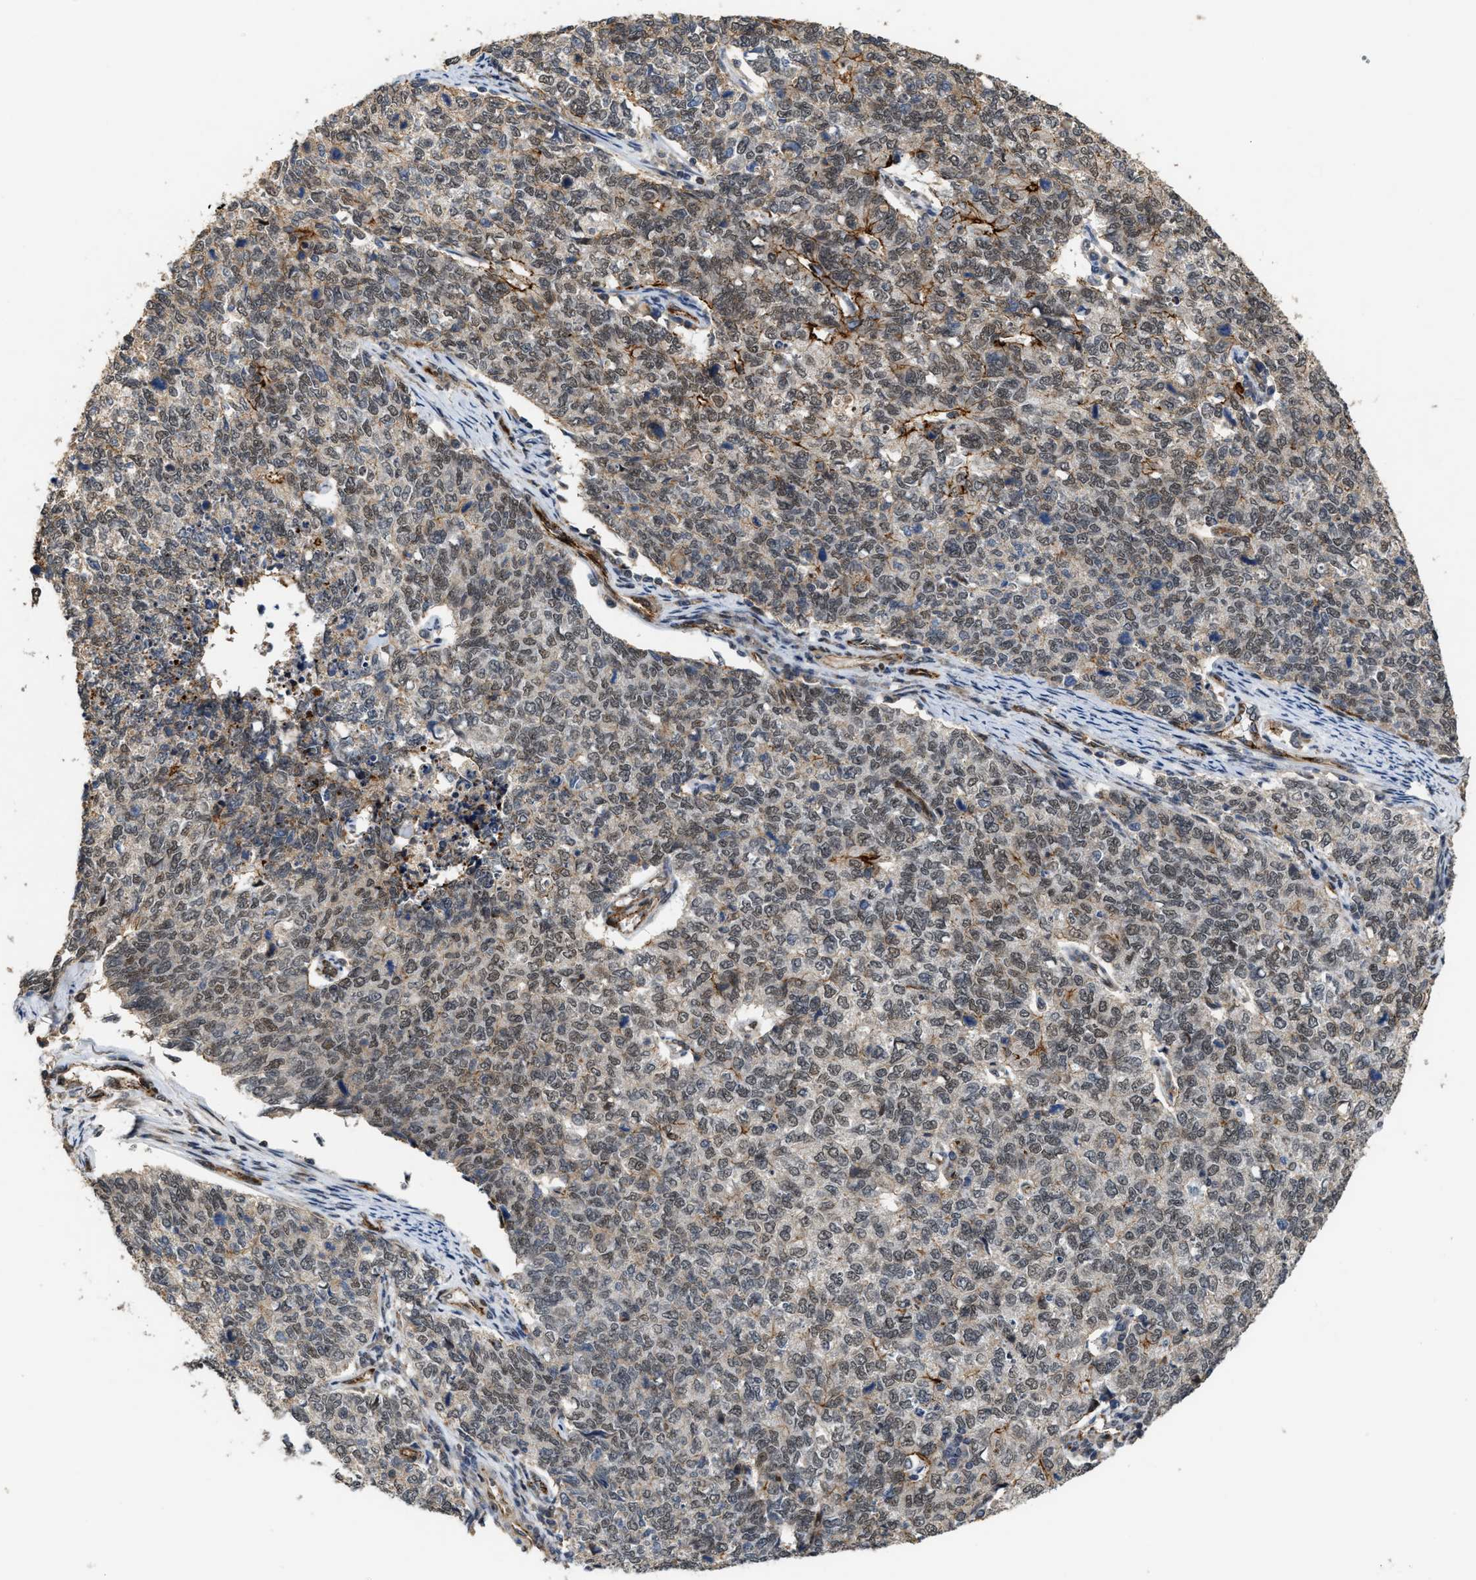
{"staining": {"intensity": "strong", "quantity": "<25%", "location": "cytoplasmic/membranous,nuclear"}, "tissue": "cervical cancer", "cell_type": "Tumor cells", "image_type": "cancer", "snomed": [{"axis": "morphology", "description": "Squamous cell carcinoma, NOS"}, {"axis": "topography", "description": "Cervix"}], "caption": "Cervical squamous cell carcinoma was stained to show a protein in brown. There is medium levels of strong cytoplasmic/membranous and nuclear positivity in approximately <25% of tumor cells.", "gene": "DPF2", "patient": {"sex": "female", "age": 63}}